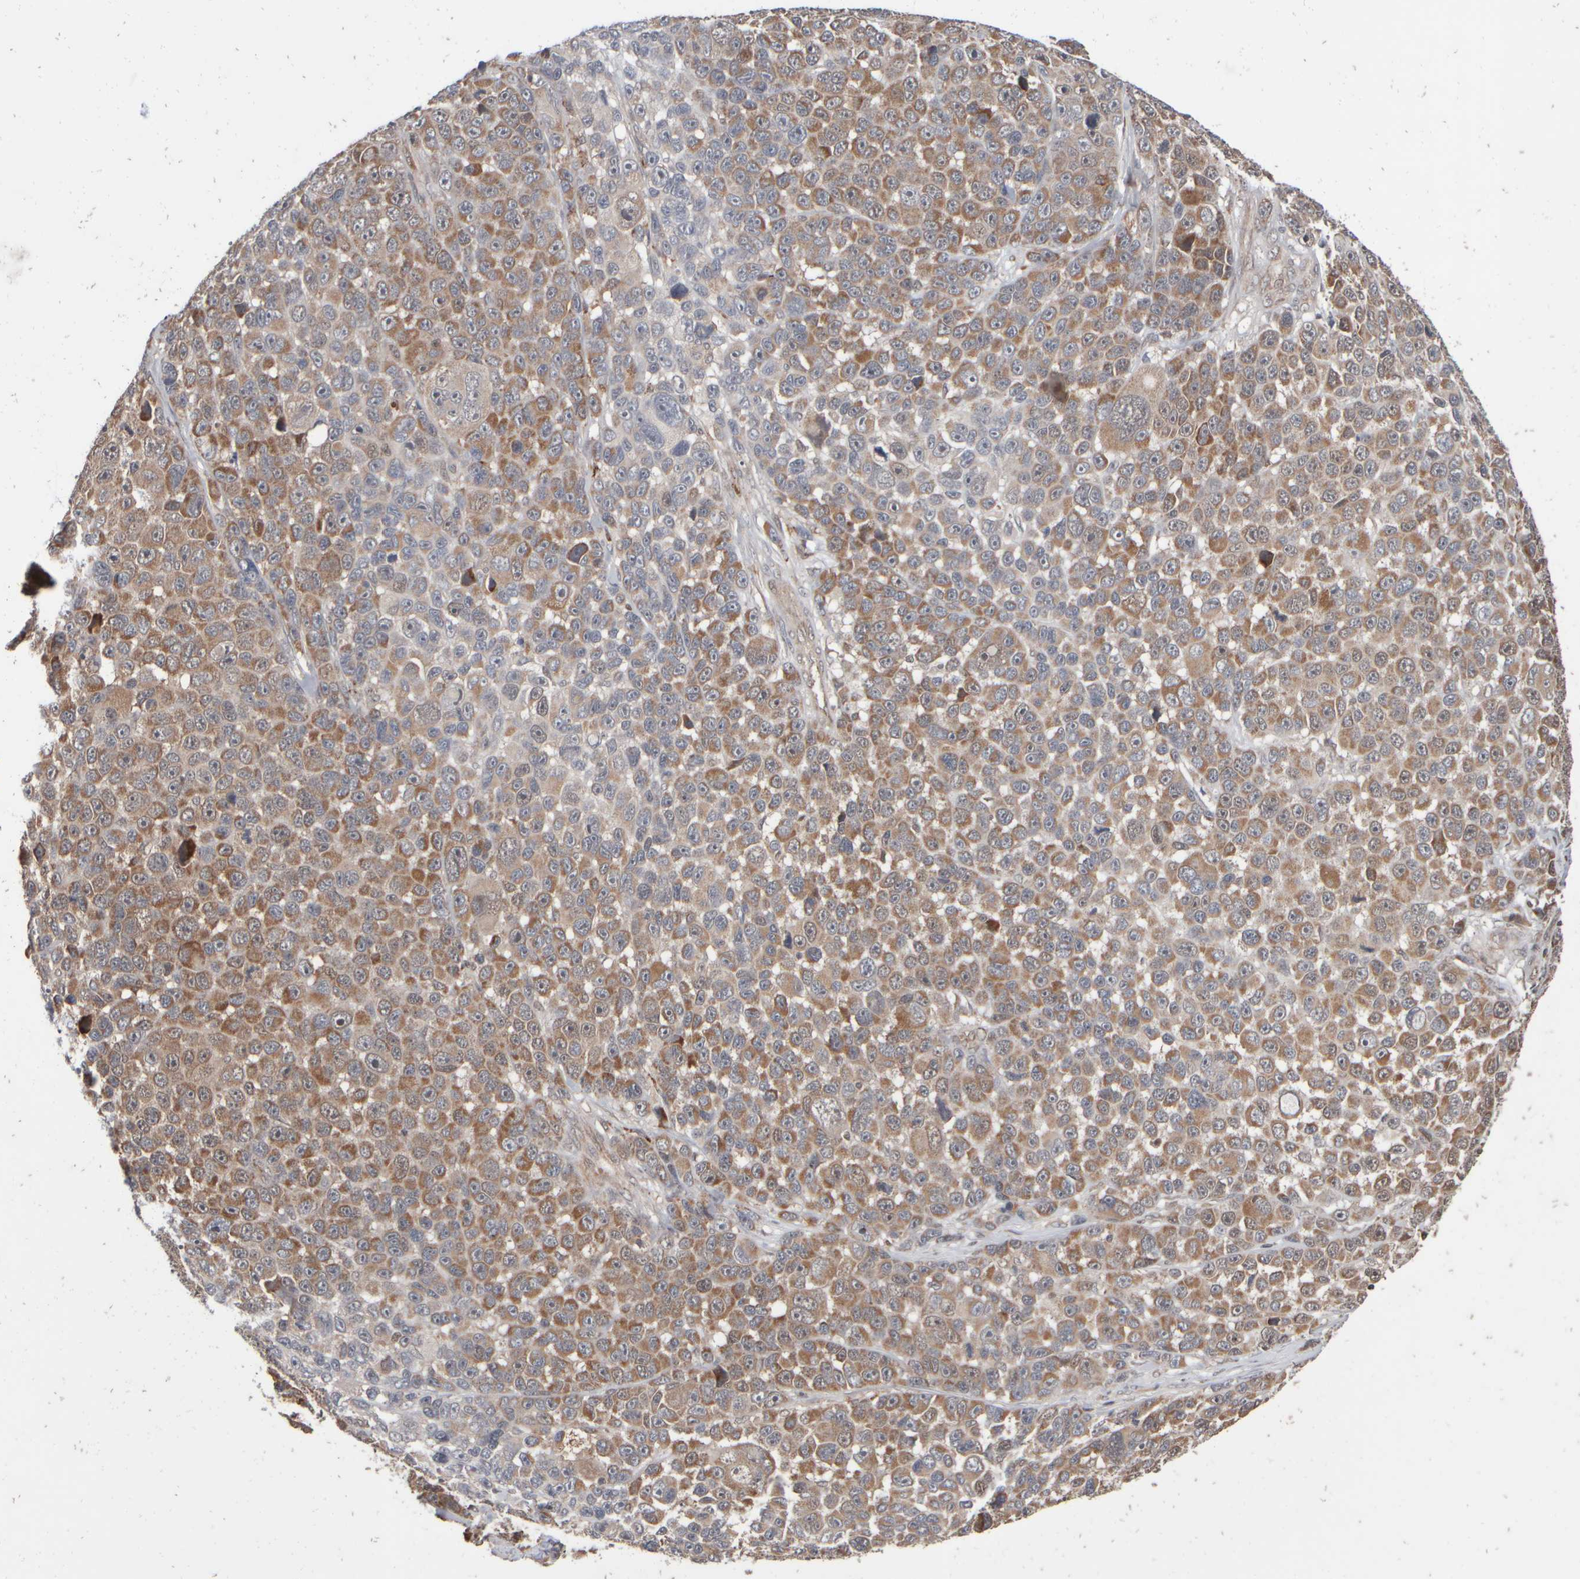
{"staining": {"intensity": "moderate", "quantity": ">75%", "location": "cytoplasmic/membranous"}, "tissue": "melanoma", "cell_type": "Tumor cells", "image_type": "cancer", "snomed": [{"axis": "morphology", "description": "Malignant melanoma, NOS"}, {"axis": "topography", "description": "Skin"}], "caption": "Moderate cytoplasmic/membranous expression for a protein is appreciated in about >75% of tumor cells of melanoma using immunohistochemistry.", "gene": "ABHD11", "patient": {"sex": "male", "age": 53}}